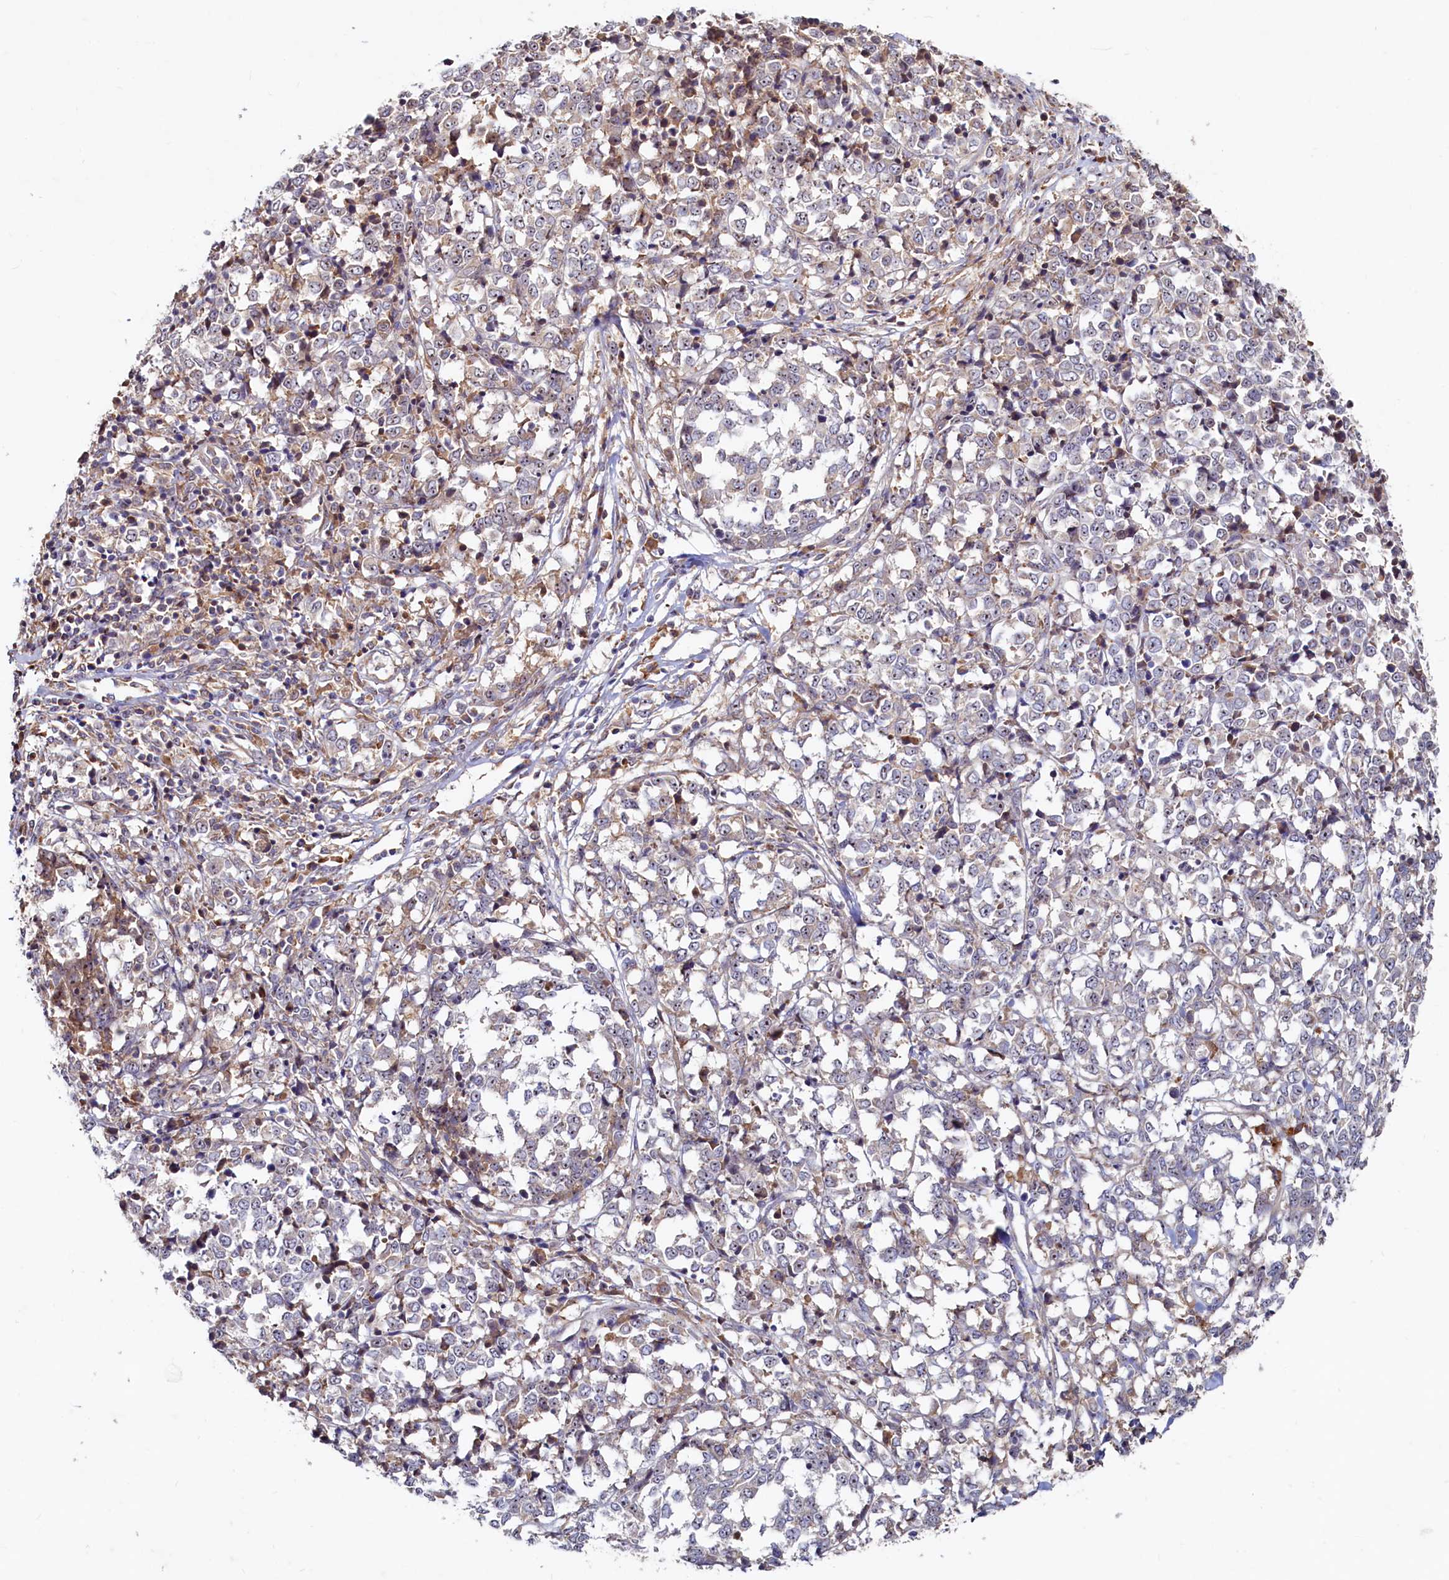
{"staining": {"intensity": "negative", "quantity": "none", "location": "none"}, "tissue": "melanoma", "cell_type": "Tumor cells", "image_type": "cancer", "snomed": [{"axis": "morphology", "description": "Malignant melanoma, NOS"}, {"axis": "topography", "description": "Skin"}], "caption": "IHC photomicrograph of neoplastic tissue: melanoma stained with DAB (3,3'-diaminobenzidine) reveals no significant protein expression in tumor cells.", "gene": "RGS7BP", "patient": {"sex": "female", "age": 72}}